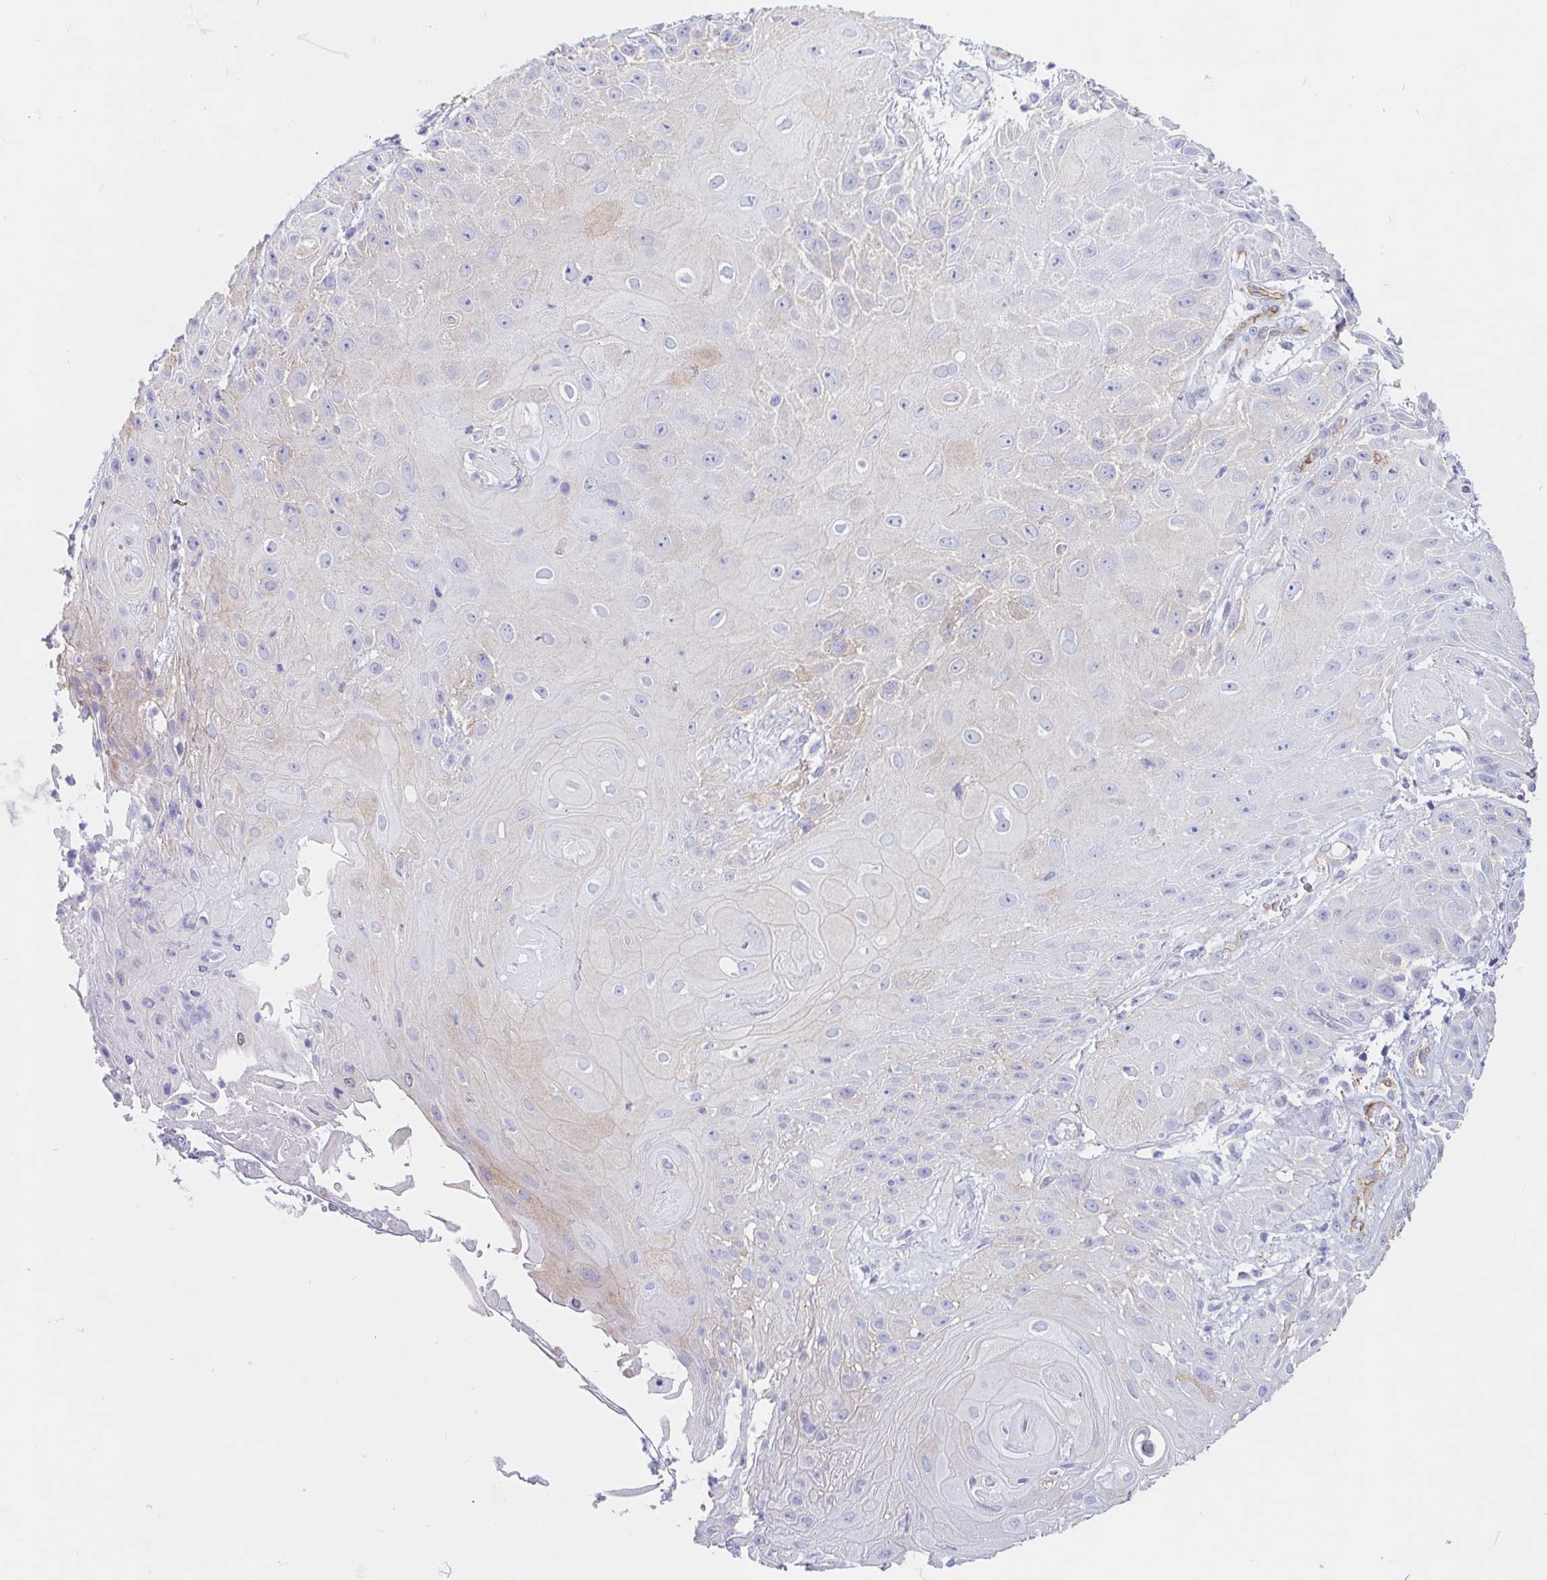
{"staining": {"intensity": "weak", "quantity": "<25%", "location": "cytoplasmic/membranous"}, "tissue": "skin cancer", "cell_type": "Tumor cells", "image_type": "cancer", "snomed": [{"axis": "morphology", "description": "Squamous cell carcinoma, NOS"}, {"axis": "topography", "description": "Skin"}], "caption": "IHC image of skin squamous cell carcinoma stained for a protein (brown), which reveals no staining in tumor cells.", "gene": "LIMCH1", "patient": {"sex": "male", "age": 62}}